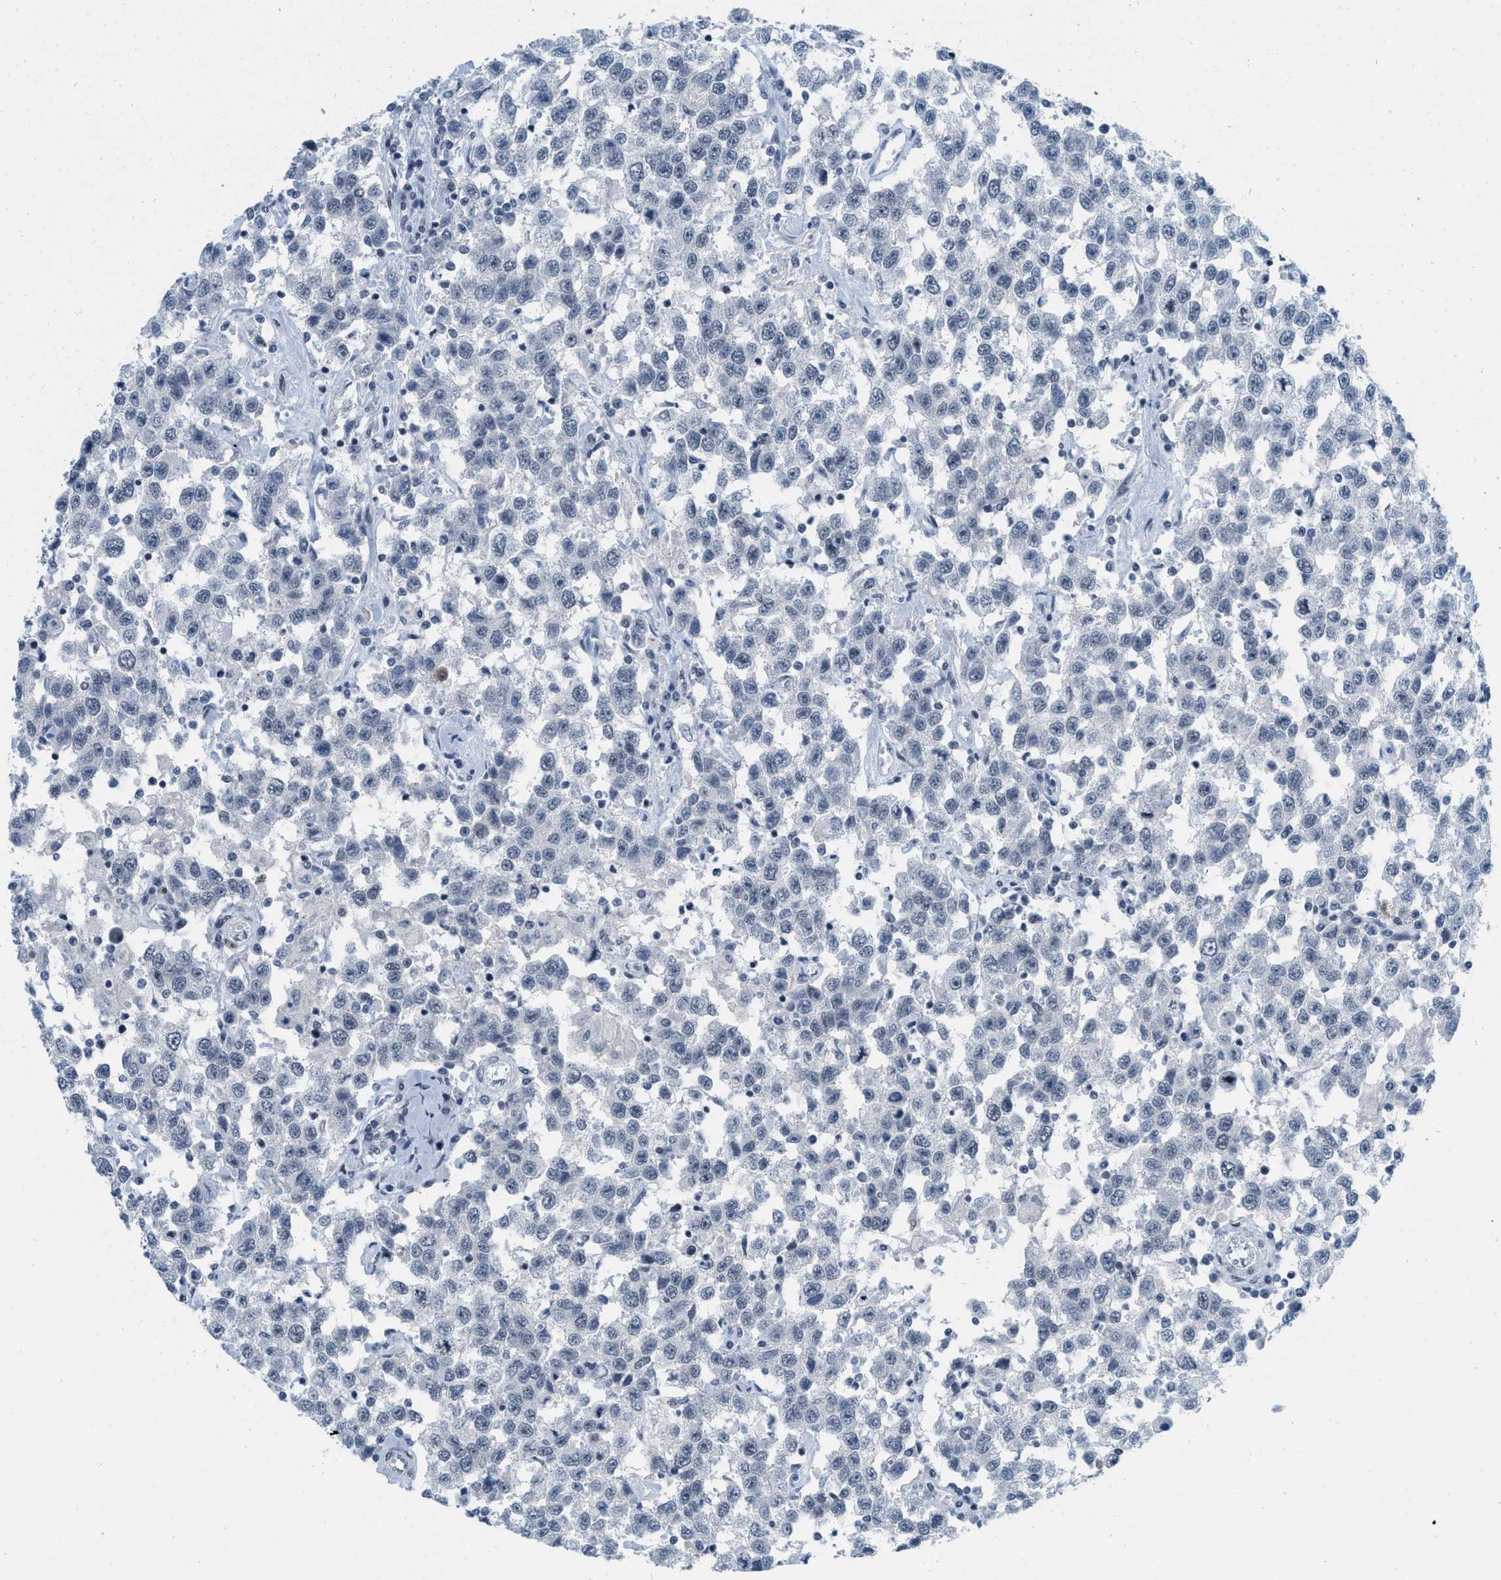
{"staining": {"intensity": "negative", "quantity": "none", "location": "none"}, "tissue": "testis cancer", "cell_type": "Tumor cells", "image_type": "cancer", "snomed": [{"axis": "morphology", "description": "Seminoma, NOS"}, {"axis": "topography", "description": "Testis"}], "caption": "Immunohistochemistry (IHC) histopathology image of testis cancer (seminoma) stained for a protein (brown), which exhibits no positivity in tumor cells.", "gene": "PBX1", "patient": {"sex": "male", "age": 41}}